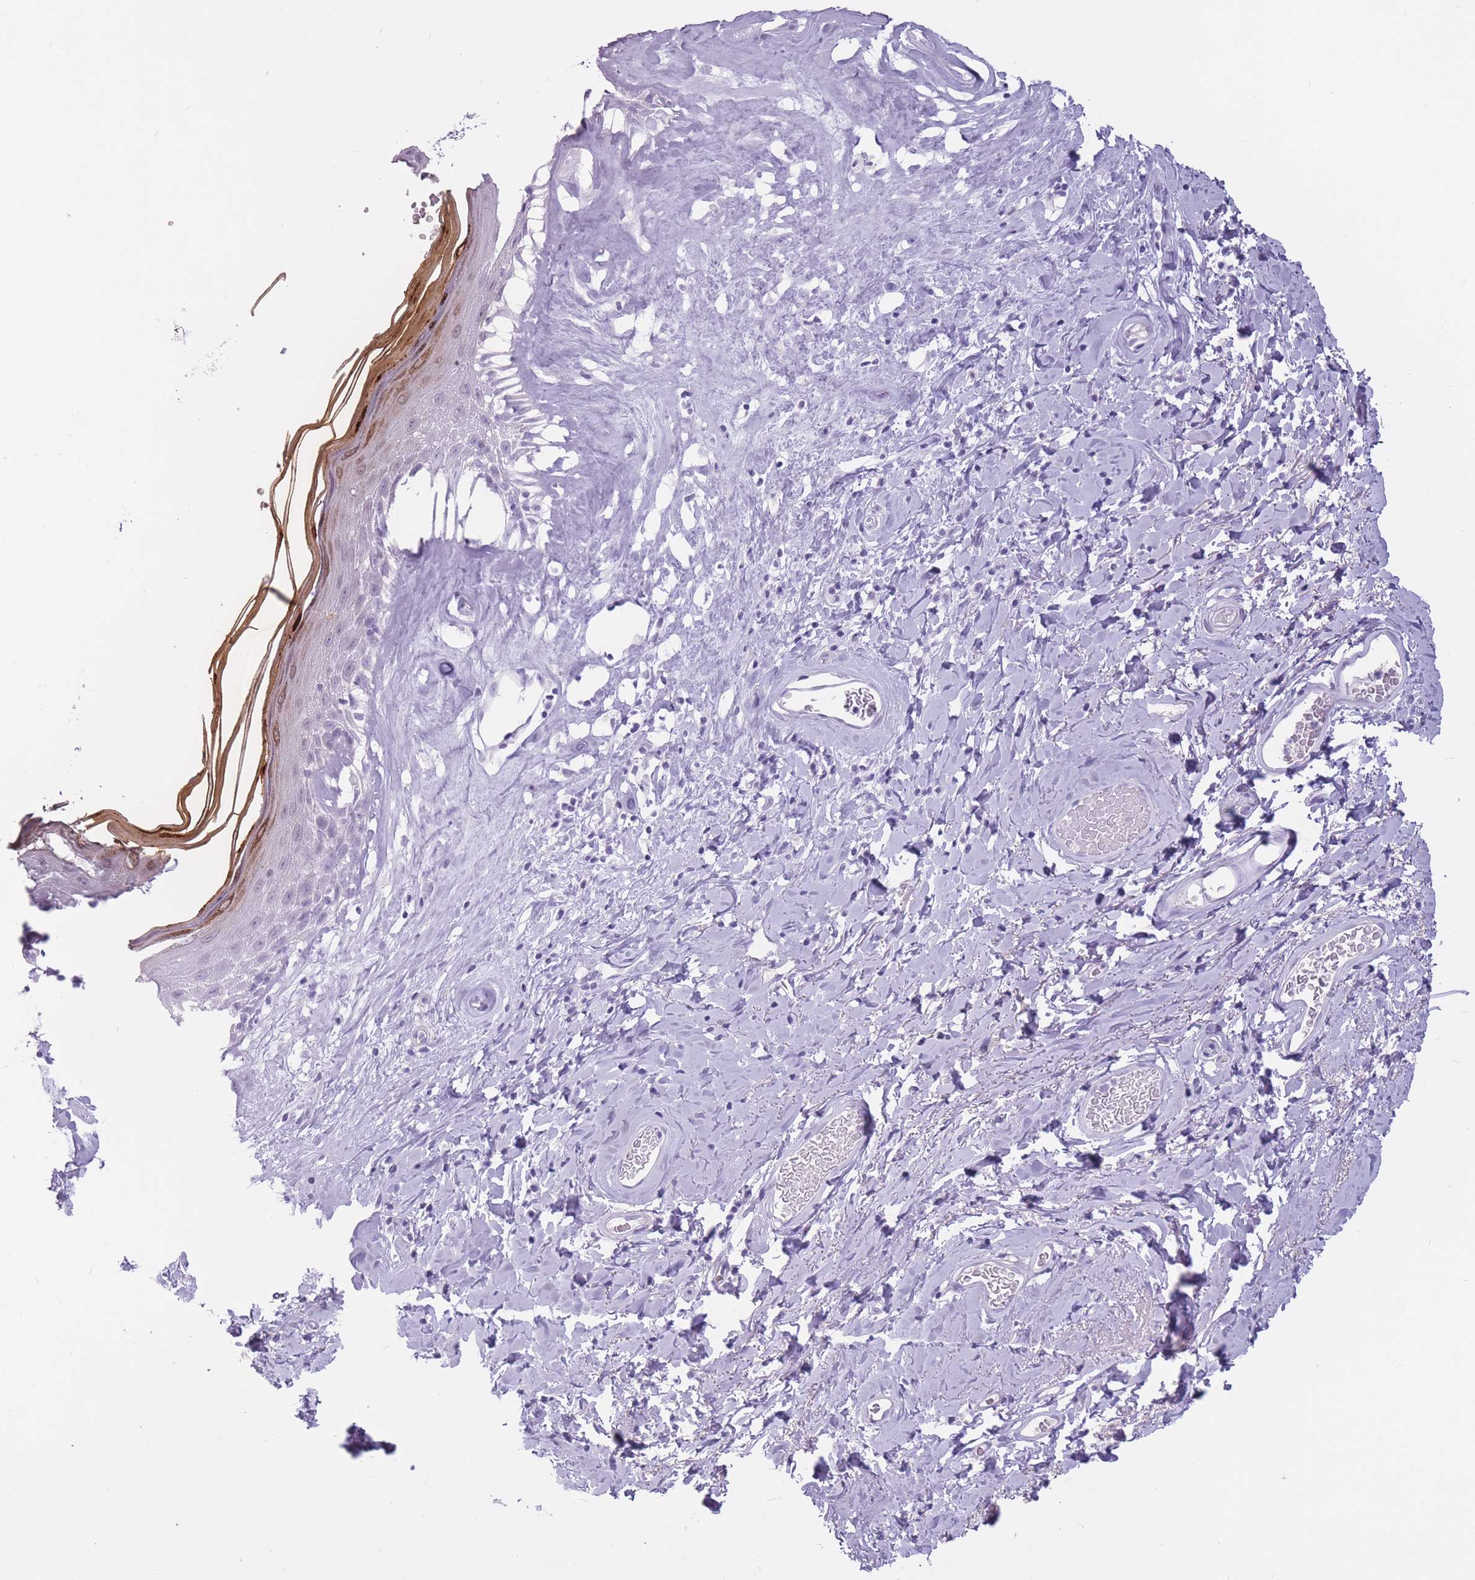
{"staining": {"intensity": "strong", "quantity": "25%-75%", "location": "cytoplasmic/membranous"}, "tissue": "skin", "cell_type": "Epidermal cells", "image_type": "normal", "snomed": [{"axis": "morphology", "description": "Normal tissue, NOS"}, {"axis": "morphology", "description": "Inflammation, NOS"}, {"axis": "topography", "description": "Vulva"}], "caption": "IHC image of benign skin: human skin stained using IHC shows high levels of strong protein expression localized specifically in the cytoplasmic/membranous of epidermal cells, appearing as a cytoplasmic/membranous brown color.", "gene": "PNMA3", "patient": {"sex": "female", "age": 86}}